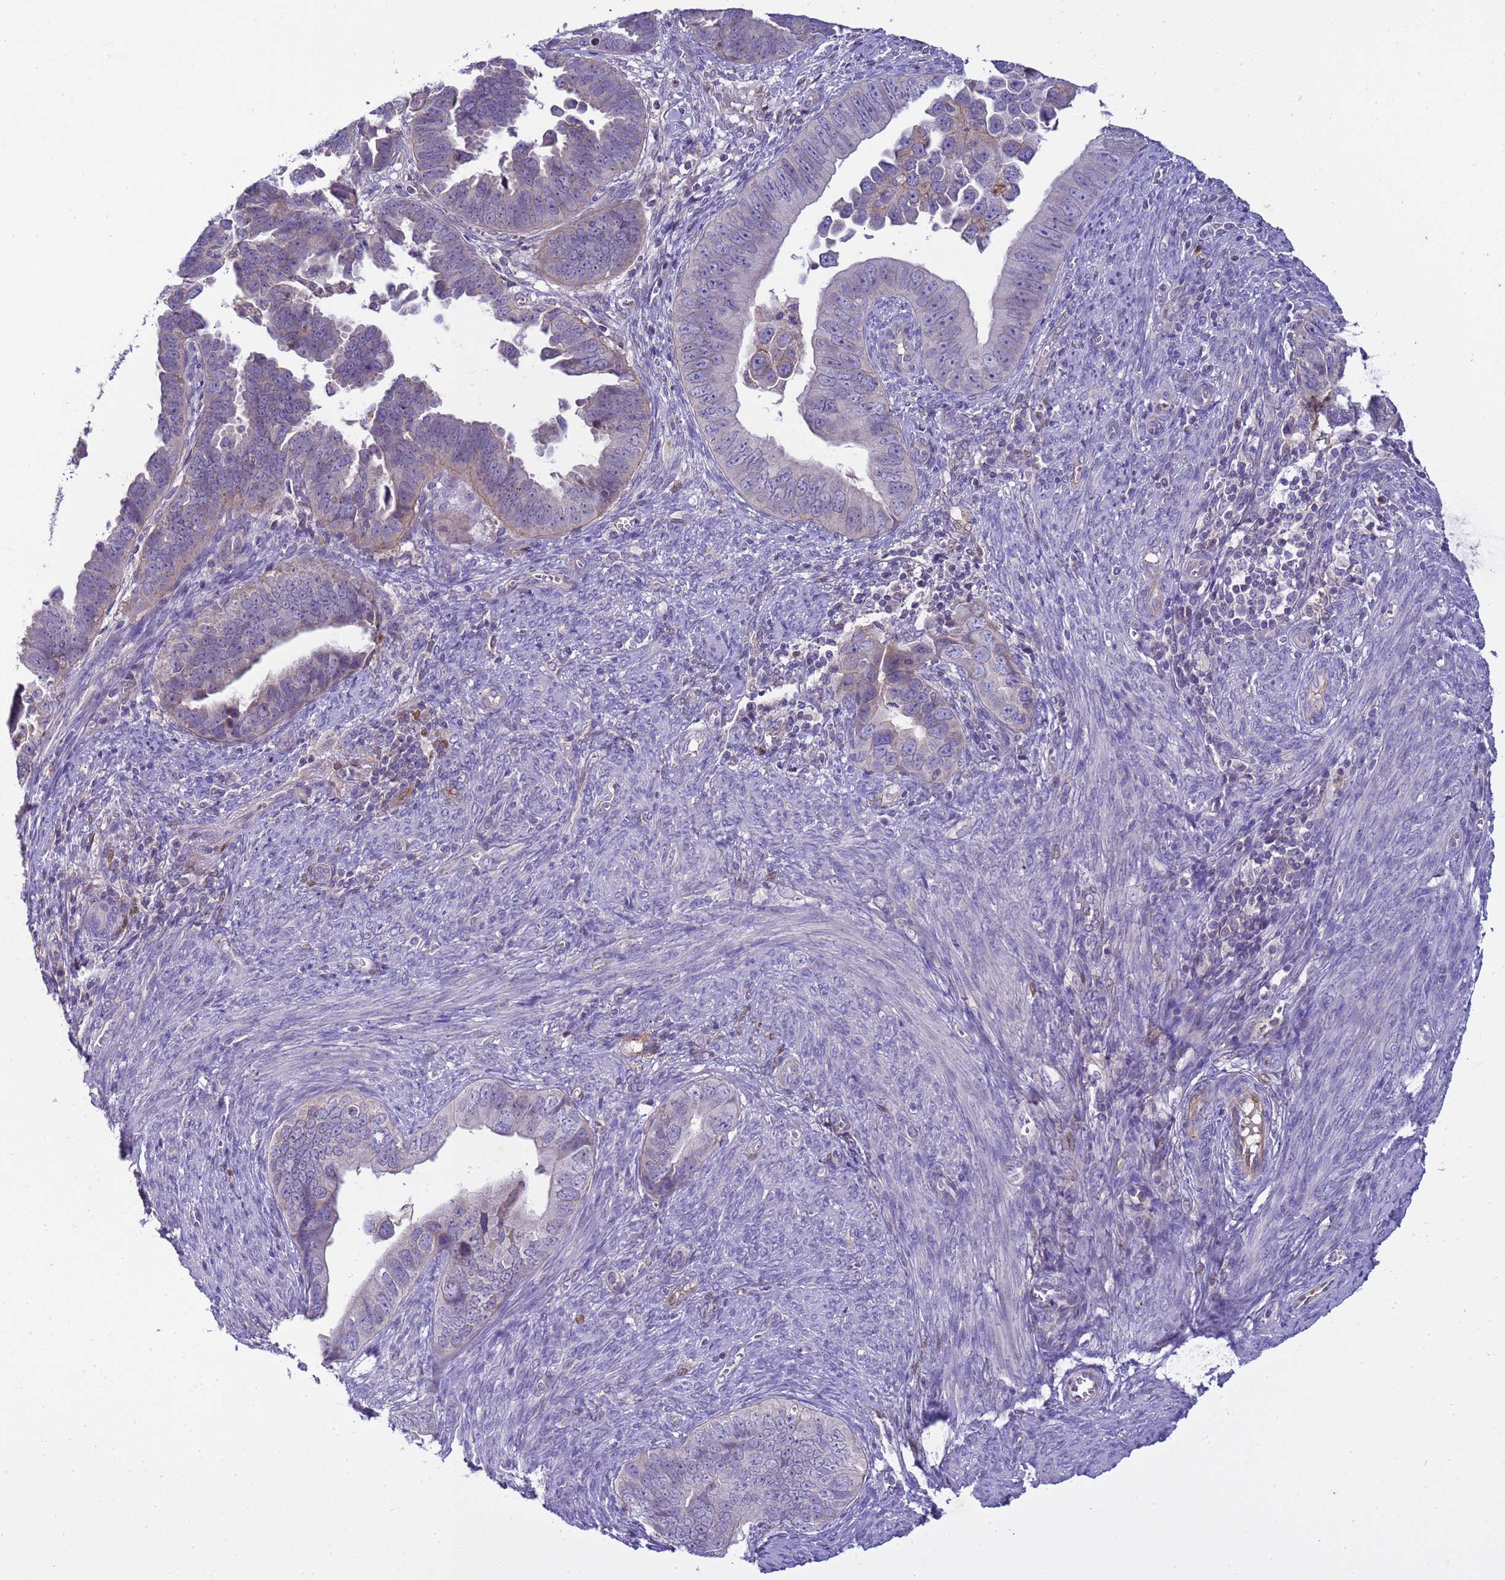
{"staining": {"intensity": "negative", "quantity": "none", "location": "none"}, "tissue": "endometrial cancer", "cell_type": "Tumor cells", "image_type": "cancer", "snomed": [{"axis": "morphology", "description": "Adenocarcinoma, NOS"}, {"axis": "topography", "description": "Endometrium"}], "caption": "IHC image of endometrial adenocarcinoma stained for a protein (brown), which demonstrates no staining in tumor cells.", "gene": "PLCXD3", "patient": {"sex": "female", "age": 75}}